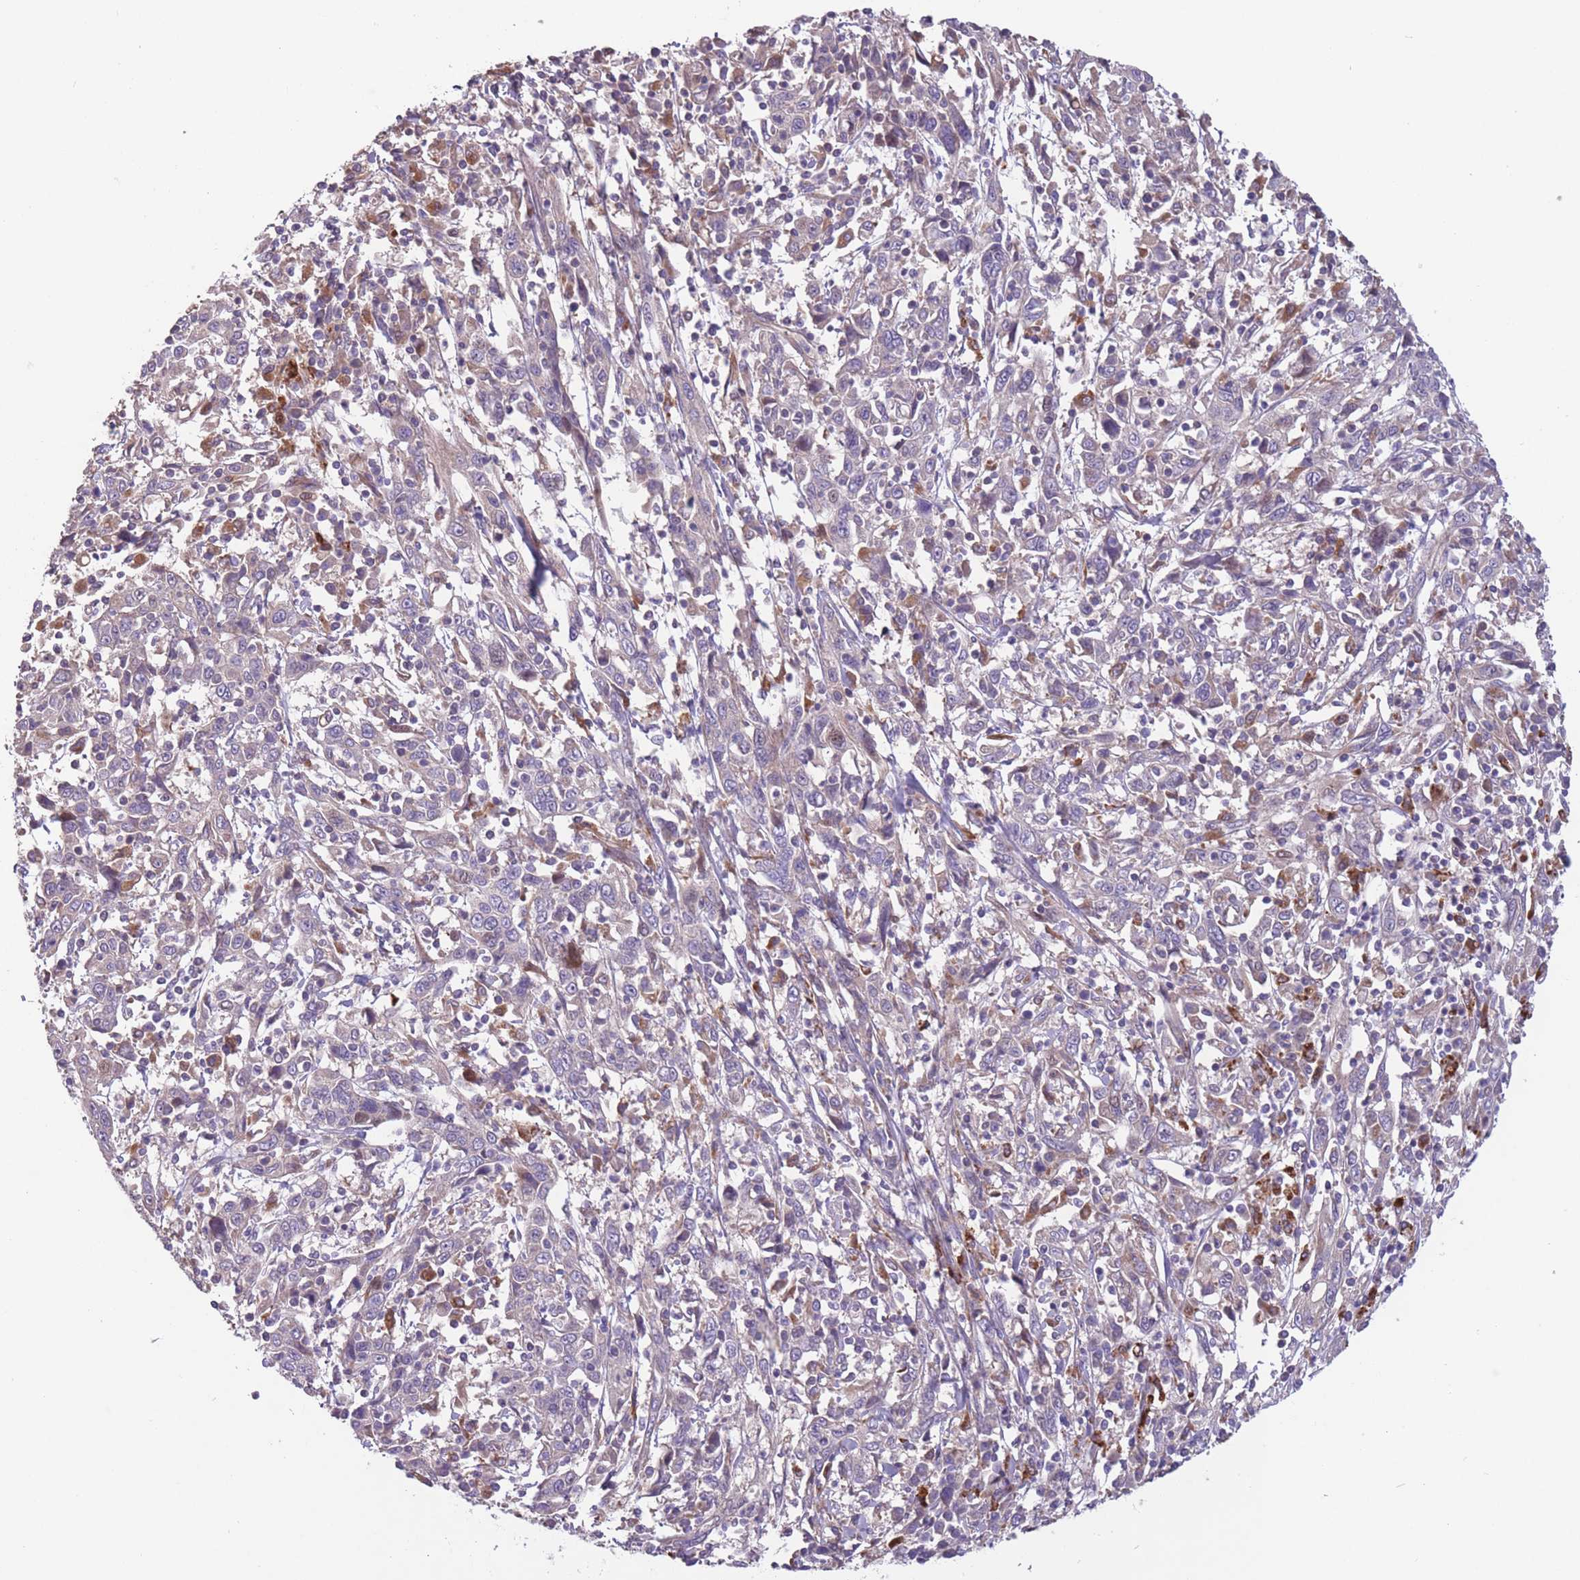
{"staining": {"intensity": "weak", "quantity": "<25%", "location": "cytoplasmic/membranous"}, "tissue": "cervical cancer", "cell_type": "Tumor cells", "image_type": "cancer", "snomed": [{"axis": "morphology", "description": "Squamous cell carcinoma, NOS"}, {"axis": "topography", "description": "Cervix"}], "caption": "High magnification brightfield microscopy of squamous cell carcinoma (cervical) stained with DAB (brown) and counterstained with hematoxylin (blue): tumor cells show no significant staining.", "gene": "ITPKC", "patient": {"sex": "female", "age": 46}}